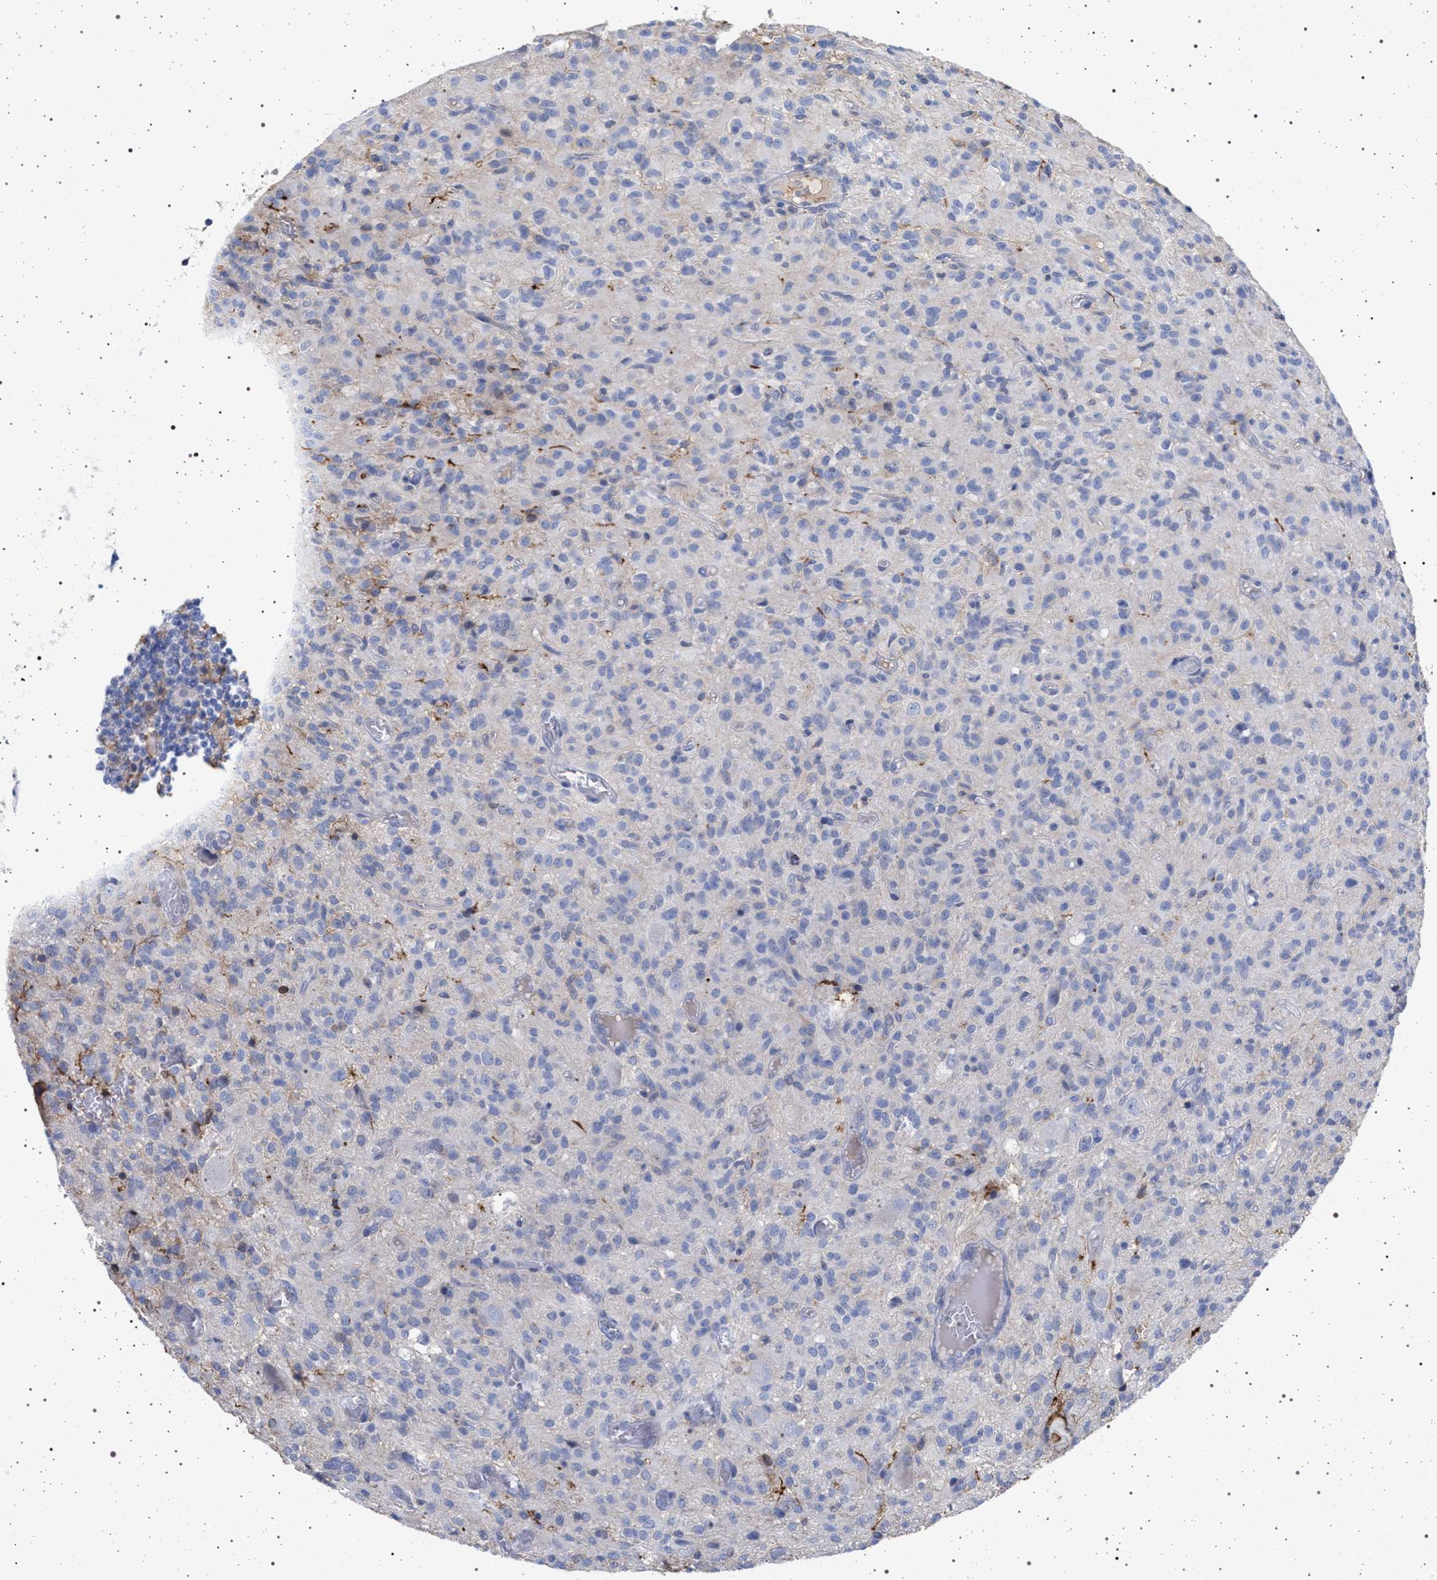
{"staining": {"intensity": "negative", "quantity": "none", "location": "none"}, "tissue": "glioma", "cell_type": "Tumor cells", "image_type": "cancer", "snomed": [{"axis": "morphology", "description": "Glioma, malignant, High grade"}, {"axis": "topography", "description": "Brain"}], "caption": "Tumor cells are negative for protein expression in human malignant high-grade glioma.", "gene": "PLG", "patient": {"sex": "female", "age": 59}}